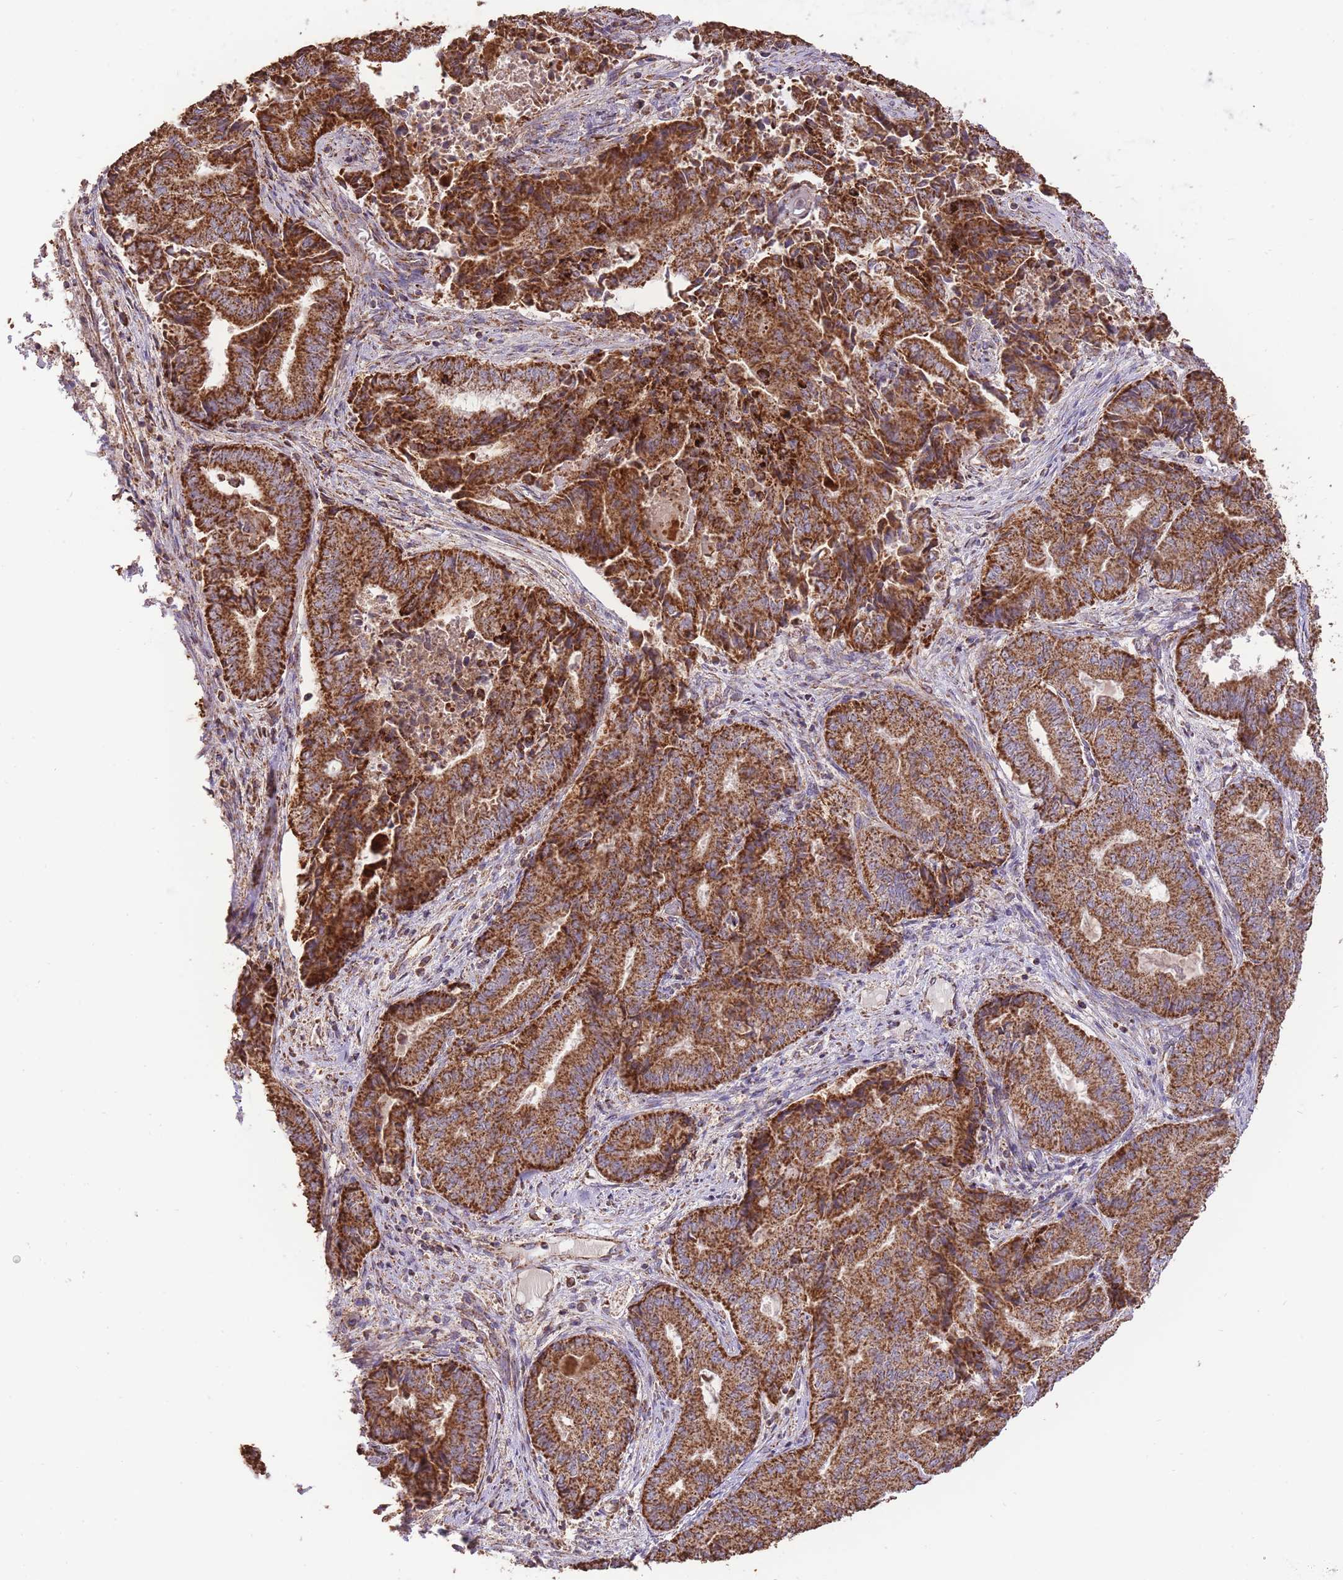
{"staining": {"intensity": "strong", "quantity": ">75%", "location": "cytoplasmic/membranous"}, "tissue": "endometrial cancer", "cell_type": "Tumor cells", "image_type": "cancer", "snomed": [{"axis": "morphology", "description": "Adenocarcinoma, NOS"}, {"axis": "topography", "description": "Endometrium"}], "caption": "Immunohistochemistry (DAB) staining of endometrial adenocarcinoma reveals strong cytoplasmic/membranous protein expression in approximately >75% of tumor cells.", "gene": "PREP", "patient": {"sex": "female", "age": 80}}